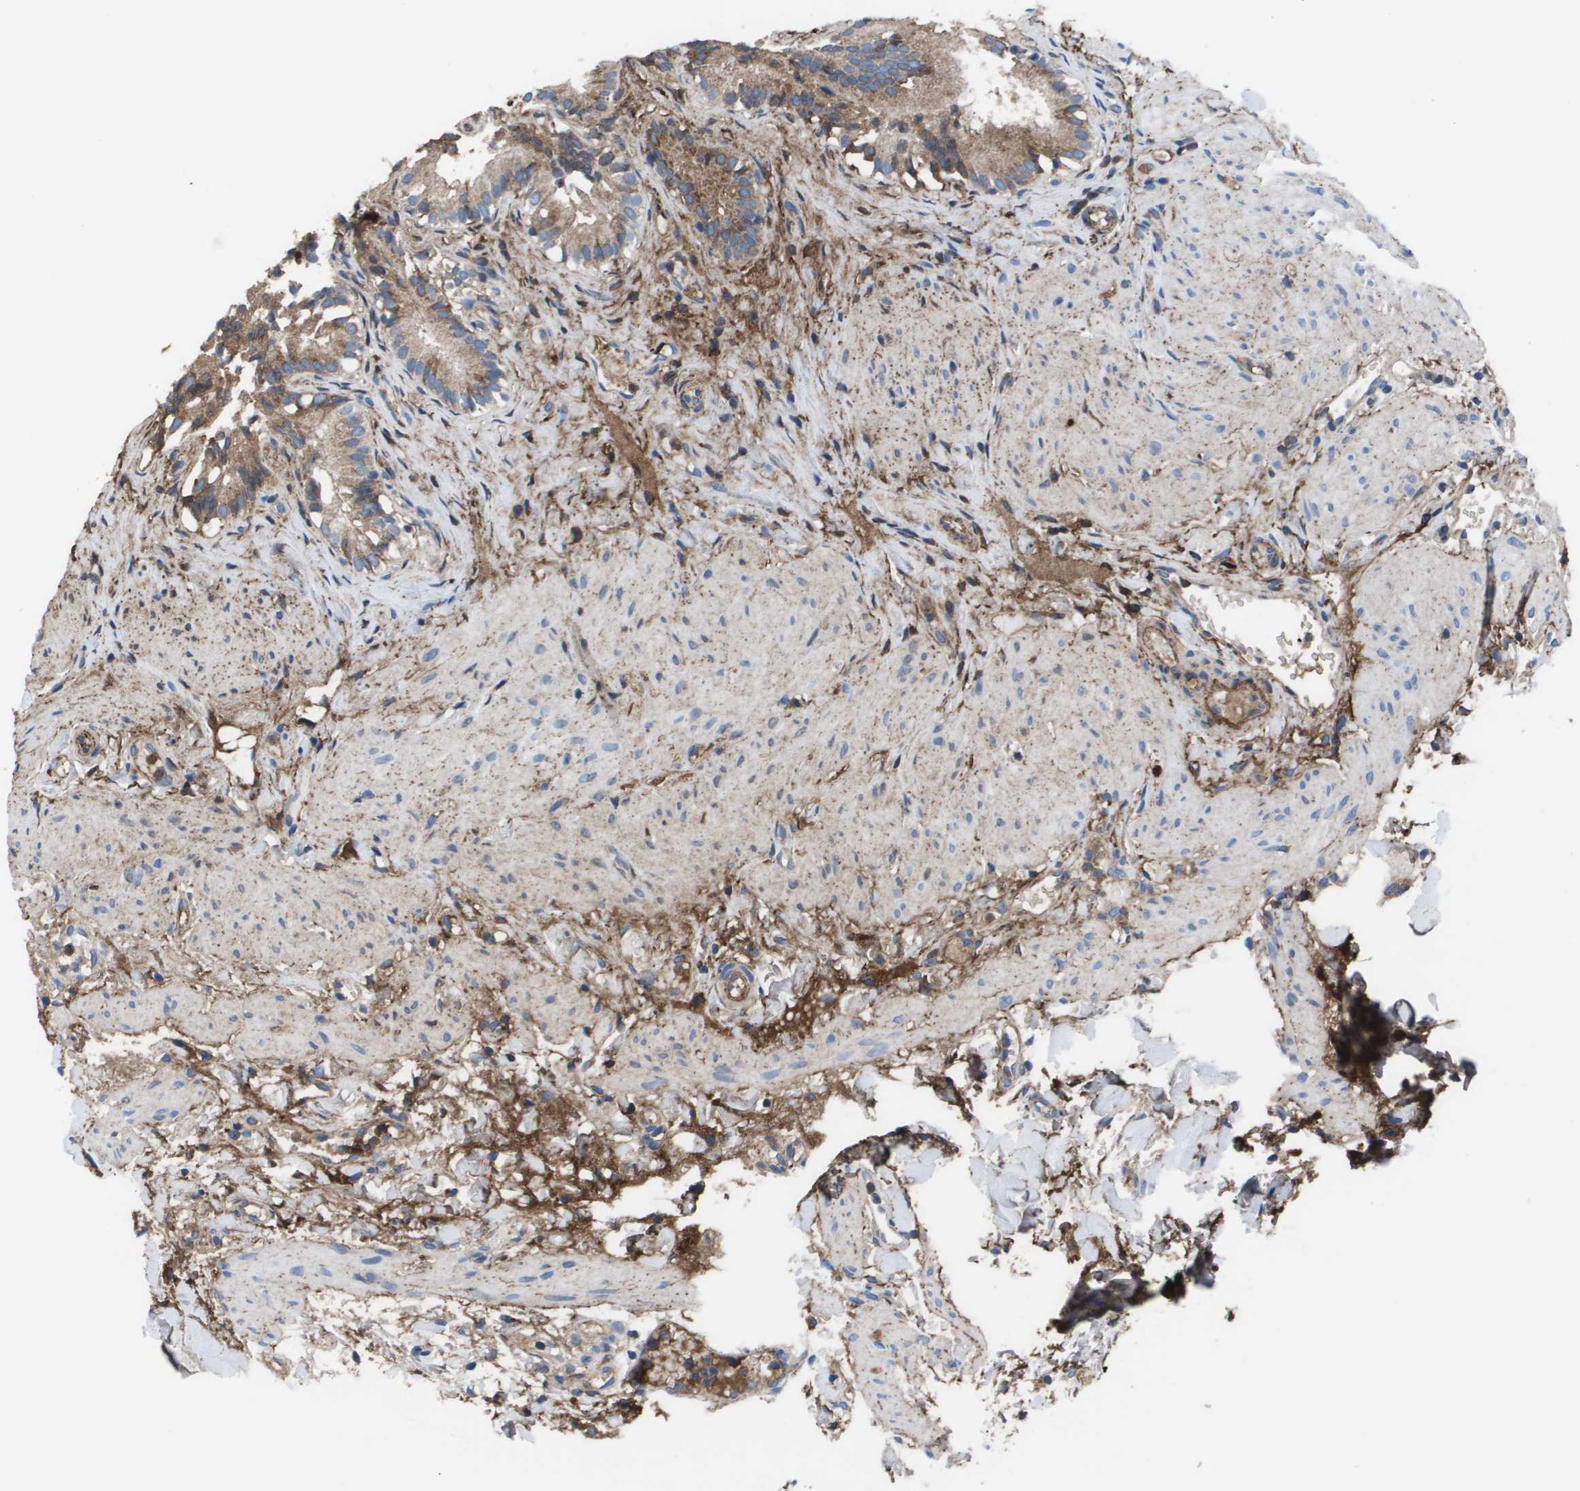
{"staining": {"intensity": "moderate", "quantity": ">75%", "location": "cytoplasmic/membranous"}, "tissue": "gallbladder", "cell_type": "Glandular cells", "image_type": "normal", "snomed": [{"axis": "morphology", "description": "Normal tissue, NOS"}, {"axis": "topography", "description": "Gallbladder"}], "caption": "Protein expression by IHC shows moderate cytoplasmic/membranous positivity in about >75% of glandular cells in unremarkable gallbladder.", "gene": "VTN", "patient": {"sex": "female", "age": 26}}